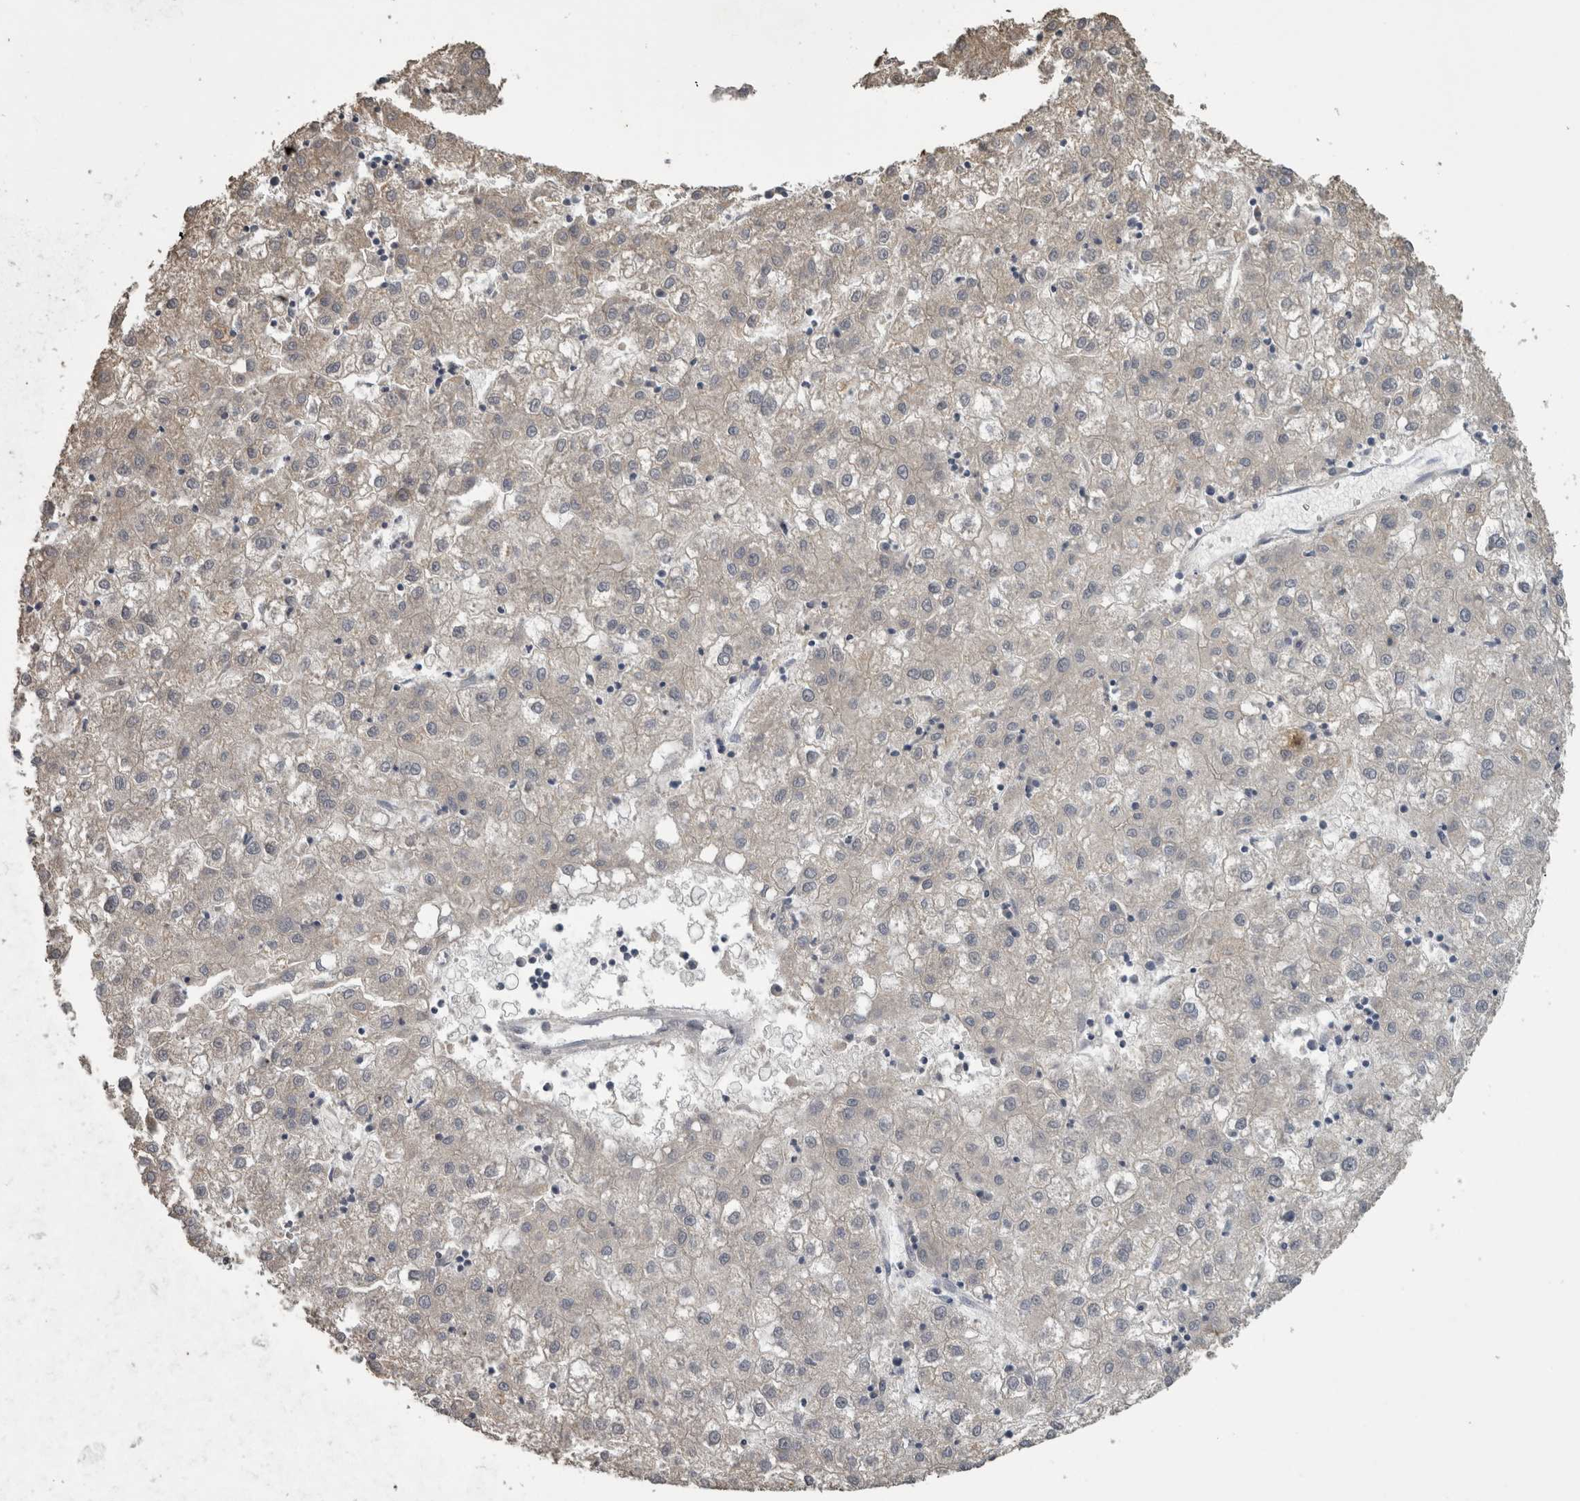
{"staining": {"intensity": "weak", "quantity": "<25%", "location": "cytoplasmic/membranous"}, "tissue": "liver cancer", "cell_type": "Tumor cells", "image_type": "cancer", "snomed": [{"axis": "morphology", "description": "Carcinoma, Hepatocellular, NOS"}, {"axis": "topography", "description": "Liver"}], "caption": "This image is of liver hepatocellular carcinoma stained with immunohistochemistry to label a protein in brown with the nuclei are counter-stained blue. There is no positivity in tumor cells. Brightfield microscopy of immunohistochemistry (IHC) stained with DAB (brown) and hematoxylin (blue), captured at high magnification.", "gene": "PIK3AP1", "patient": {"sex": "male", "age": 72}}